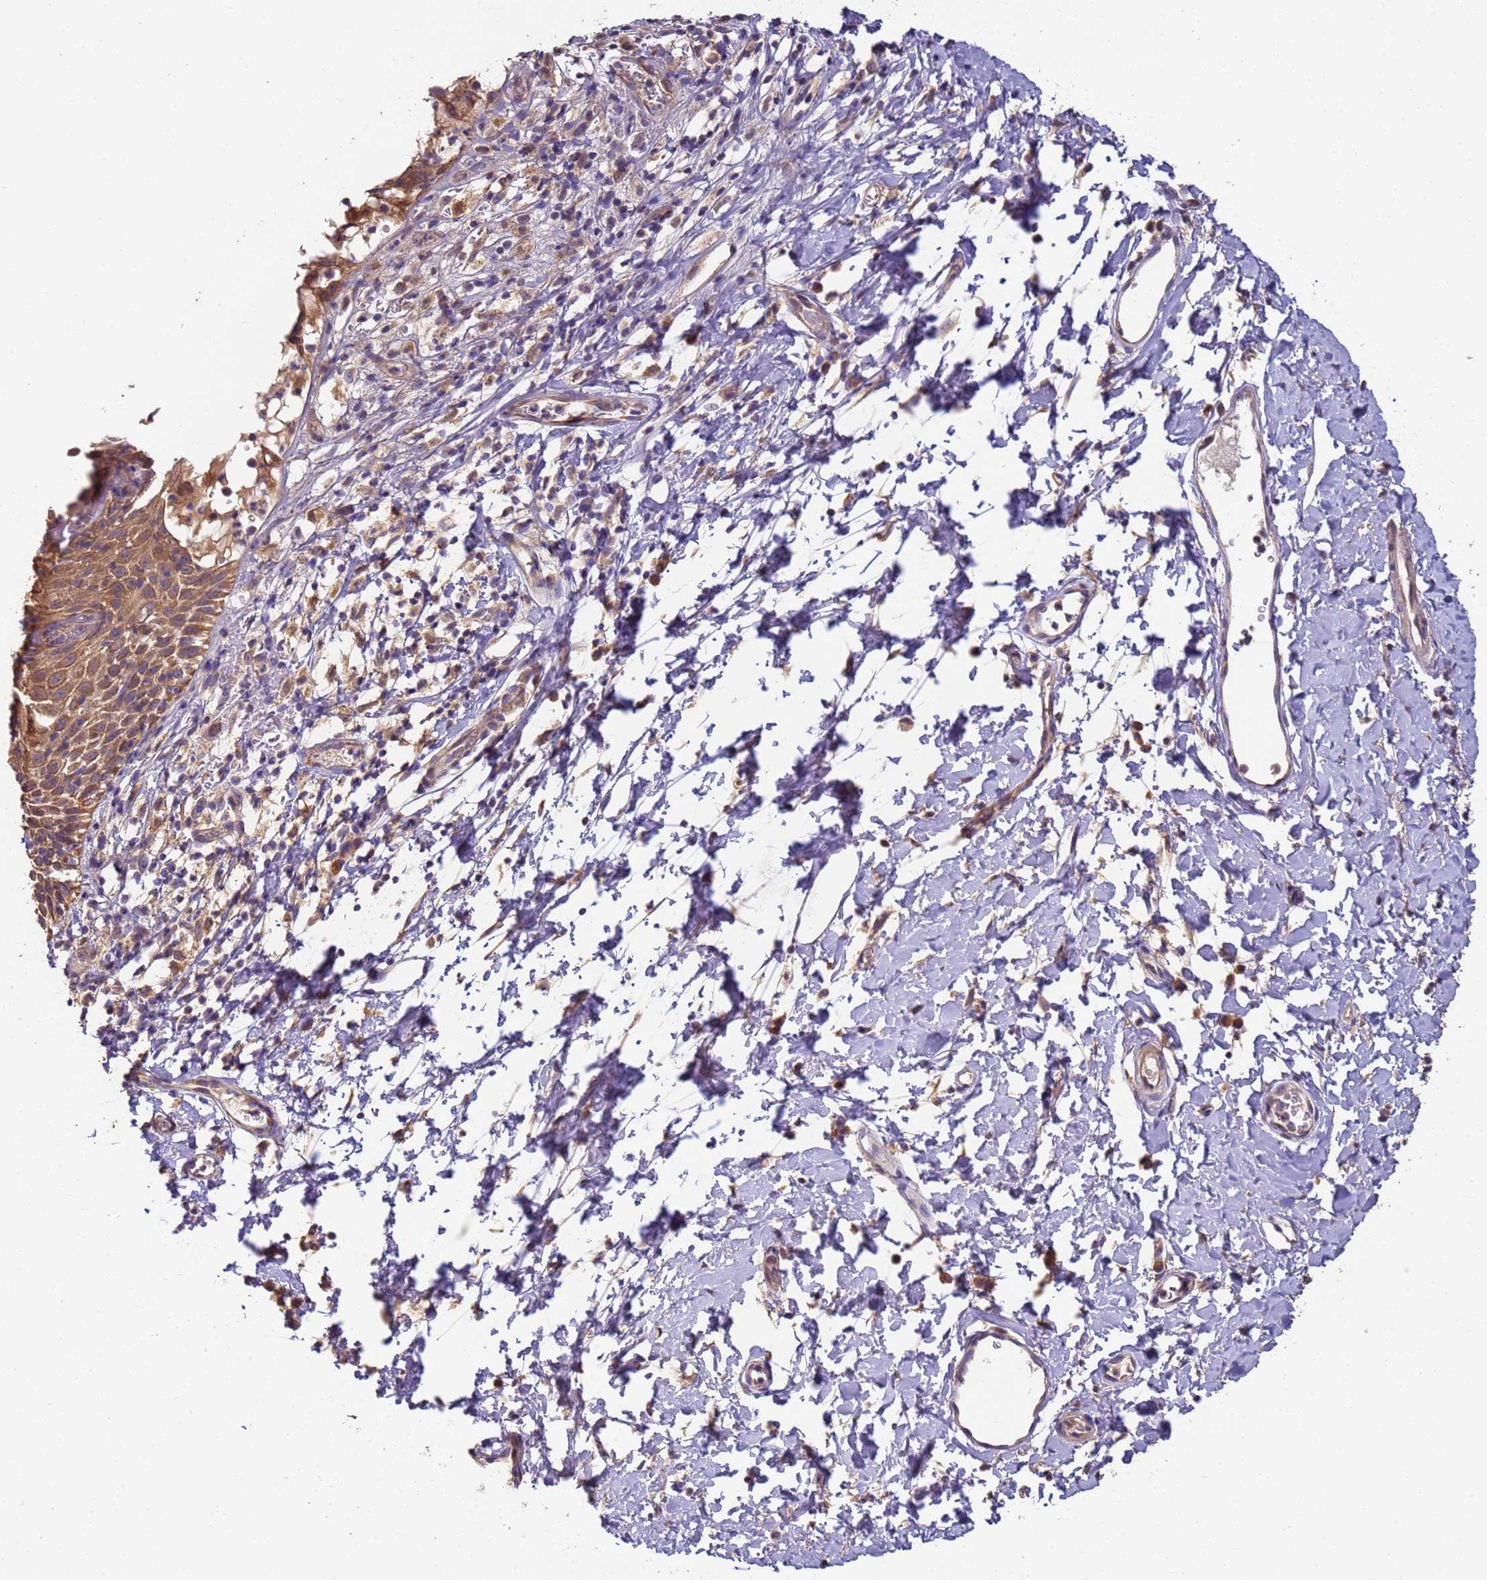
{"staining": {"intensity": "moderate", "quantity": ">75%", "location": "cytoplasmic/membranous"}, "tissue": "skin", "cell_type": "Epidermal cells", "image_type": "normal", "snomed": [{"axis": "morphology", "description": "Normal tissue, NOS"}, {"axis": "topography", "description": "Vulva"}], "caption": "A brown stain labels moderate cytoplasmic/membranous expression of a protein in epidermal cells of benign skin.", "gene": "TIGAR", "patient": {"sex": "female", "age": 68}}